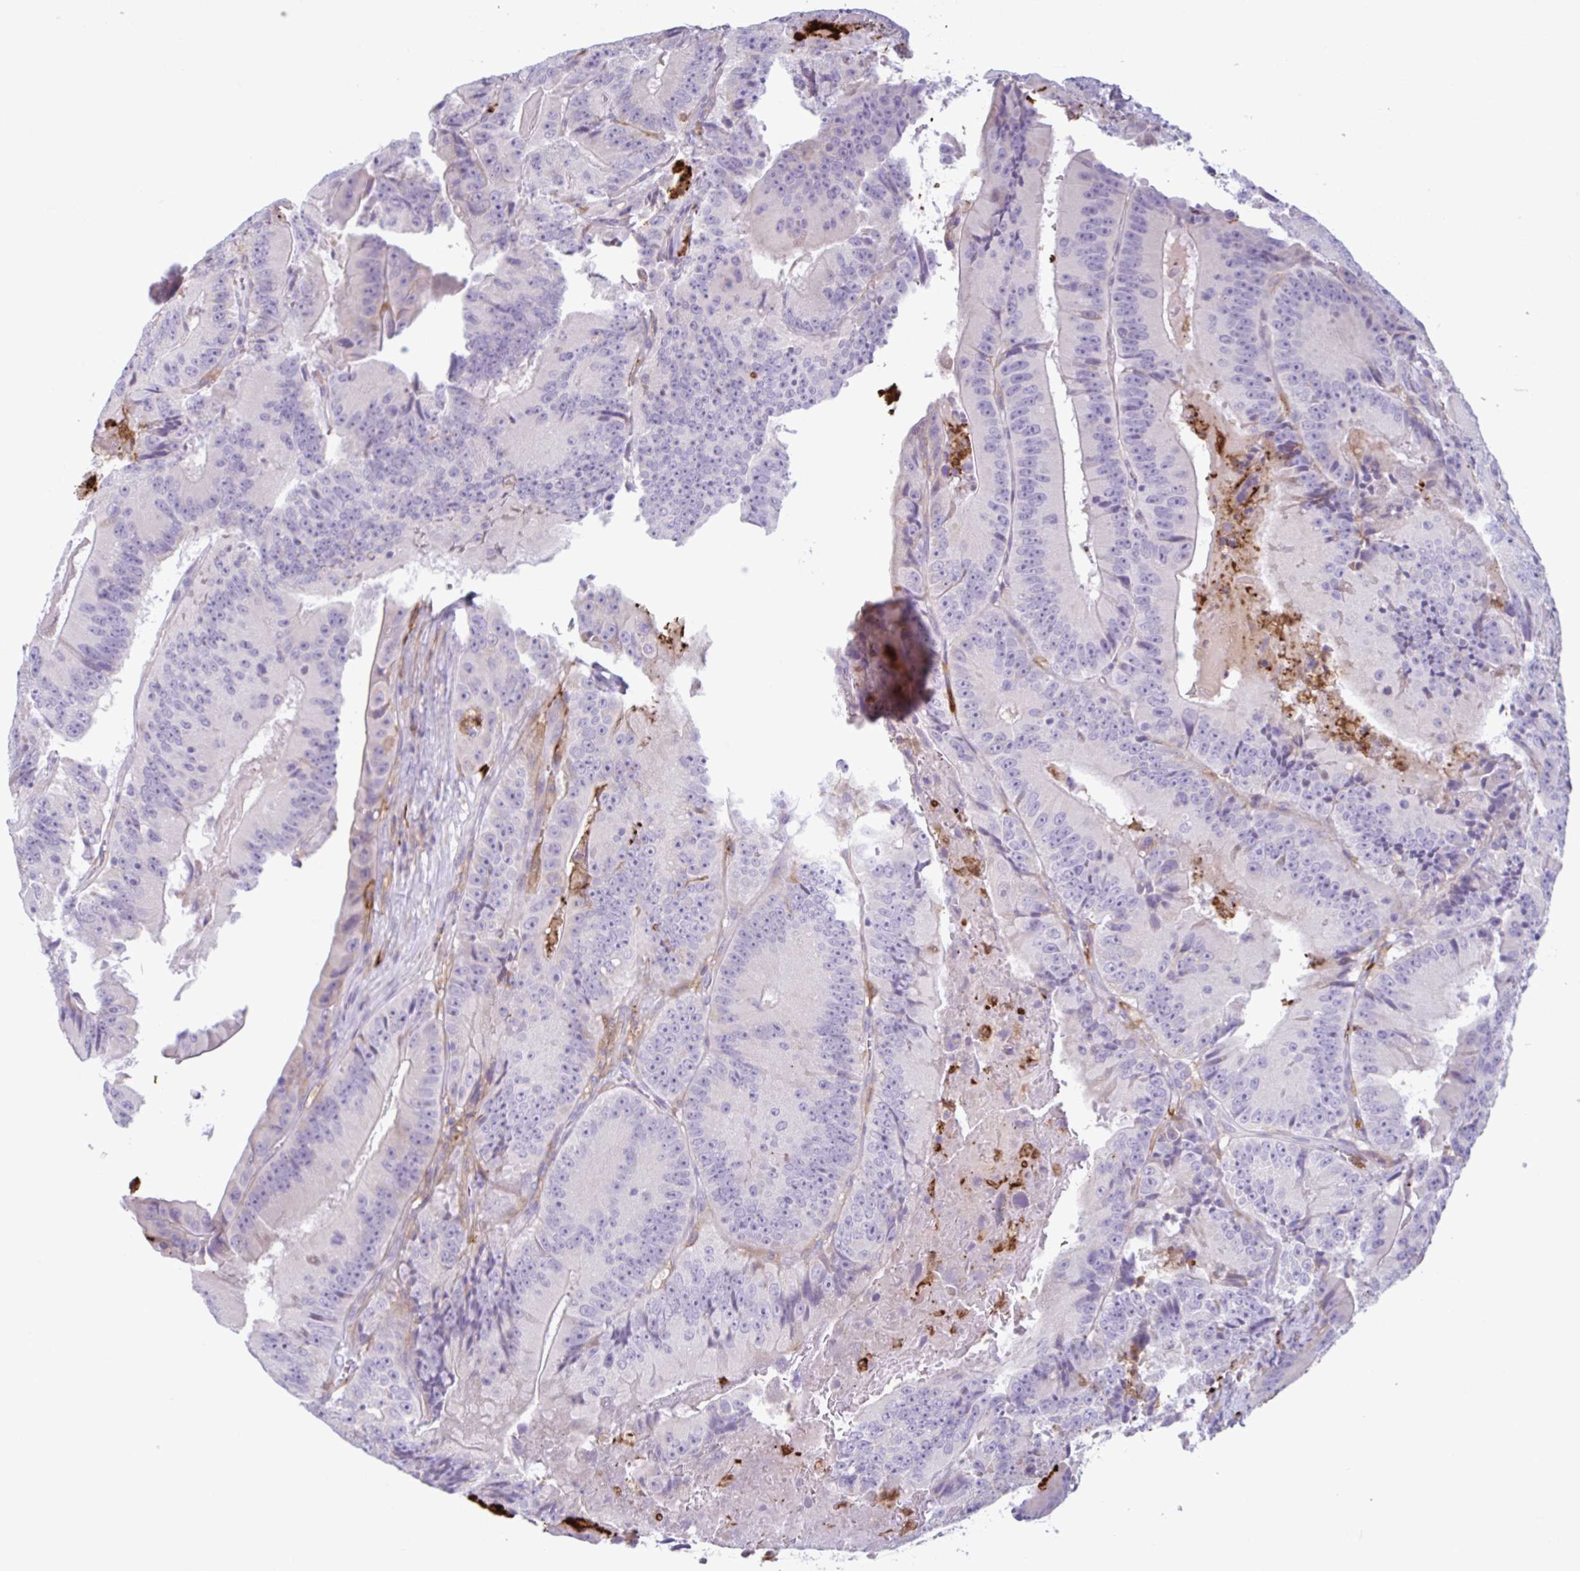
{"staining": {"intensity": "negative", "quantity": "none", "location": "none"}, "tissue": "colorectal cancer", "cell_type": "Tumor cells", "image_type": "cancer", "snomed": [{"axis": "morphology", "description": "Adenocarcinoma, NOS"}, {"axis": "topography", "description": "Colon"}], "caption": "Tumor cells are negative for brown protein staining in adenocarcinoma (colorectal). (DAB immunohistochemistry (IHC) visualized using brightfield microscopy, high magnification).", "gene": "CEP120", "patient": {"sex": "female", "age": 86}}